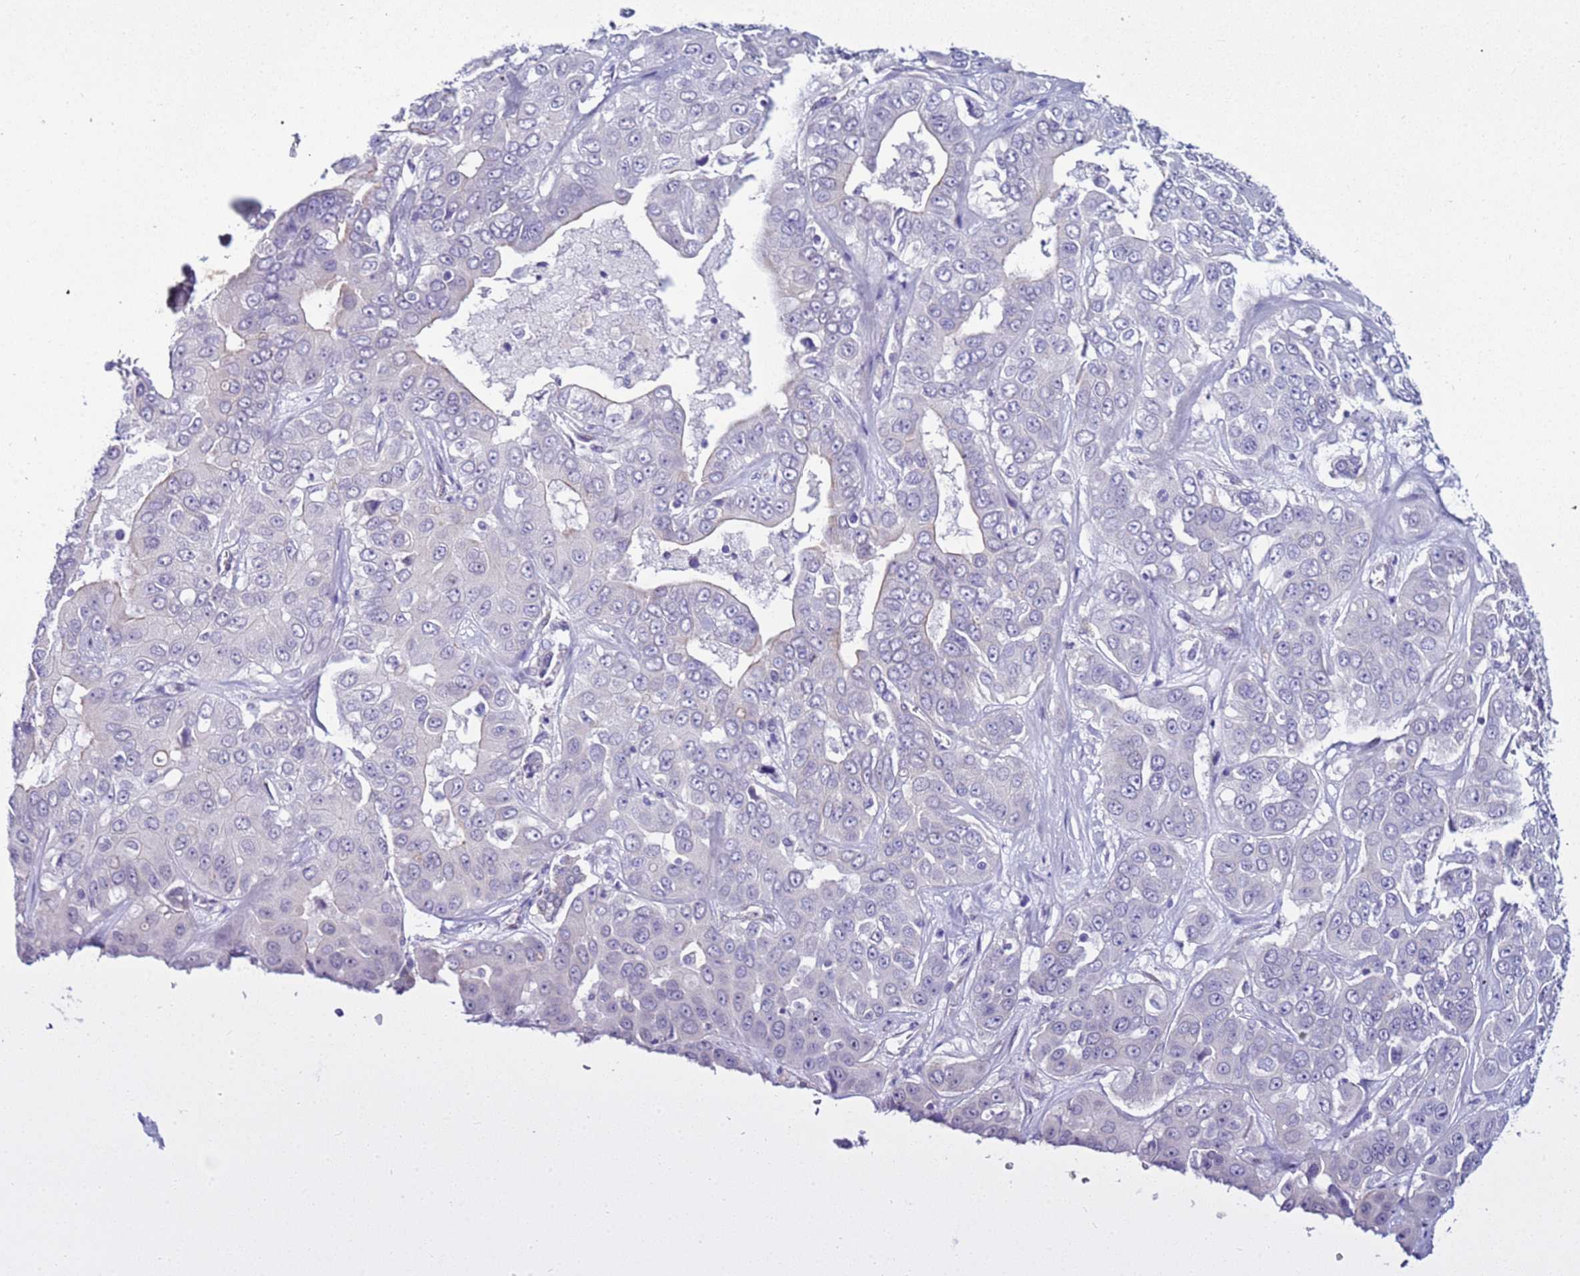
{"staining": {"intensity": "negative", "quantity": "none", "location": "none"}, "tissue": "liver cancer", "cell_type": "Tumor cells", "image_type": "cancer", "snomed": [{"axis": "morphology", "description": "Cholangiocarcinoma"}, {"axis": "topography", "description": "Liver"}], "caption": "Liver cancer was stained to show a protein in brown. There is no significant positivity in tumor cells.", "gene": "LRRC10B", "patient": {"sex": "female", "age": 52}}